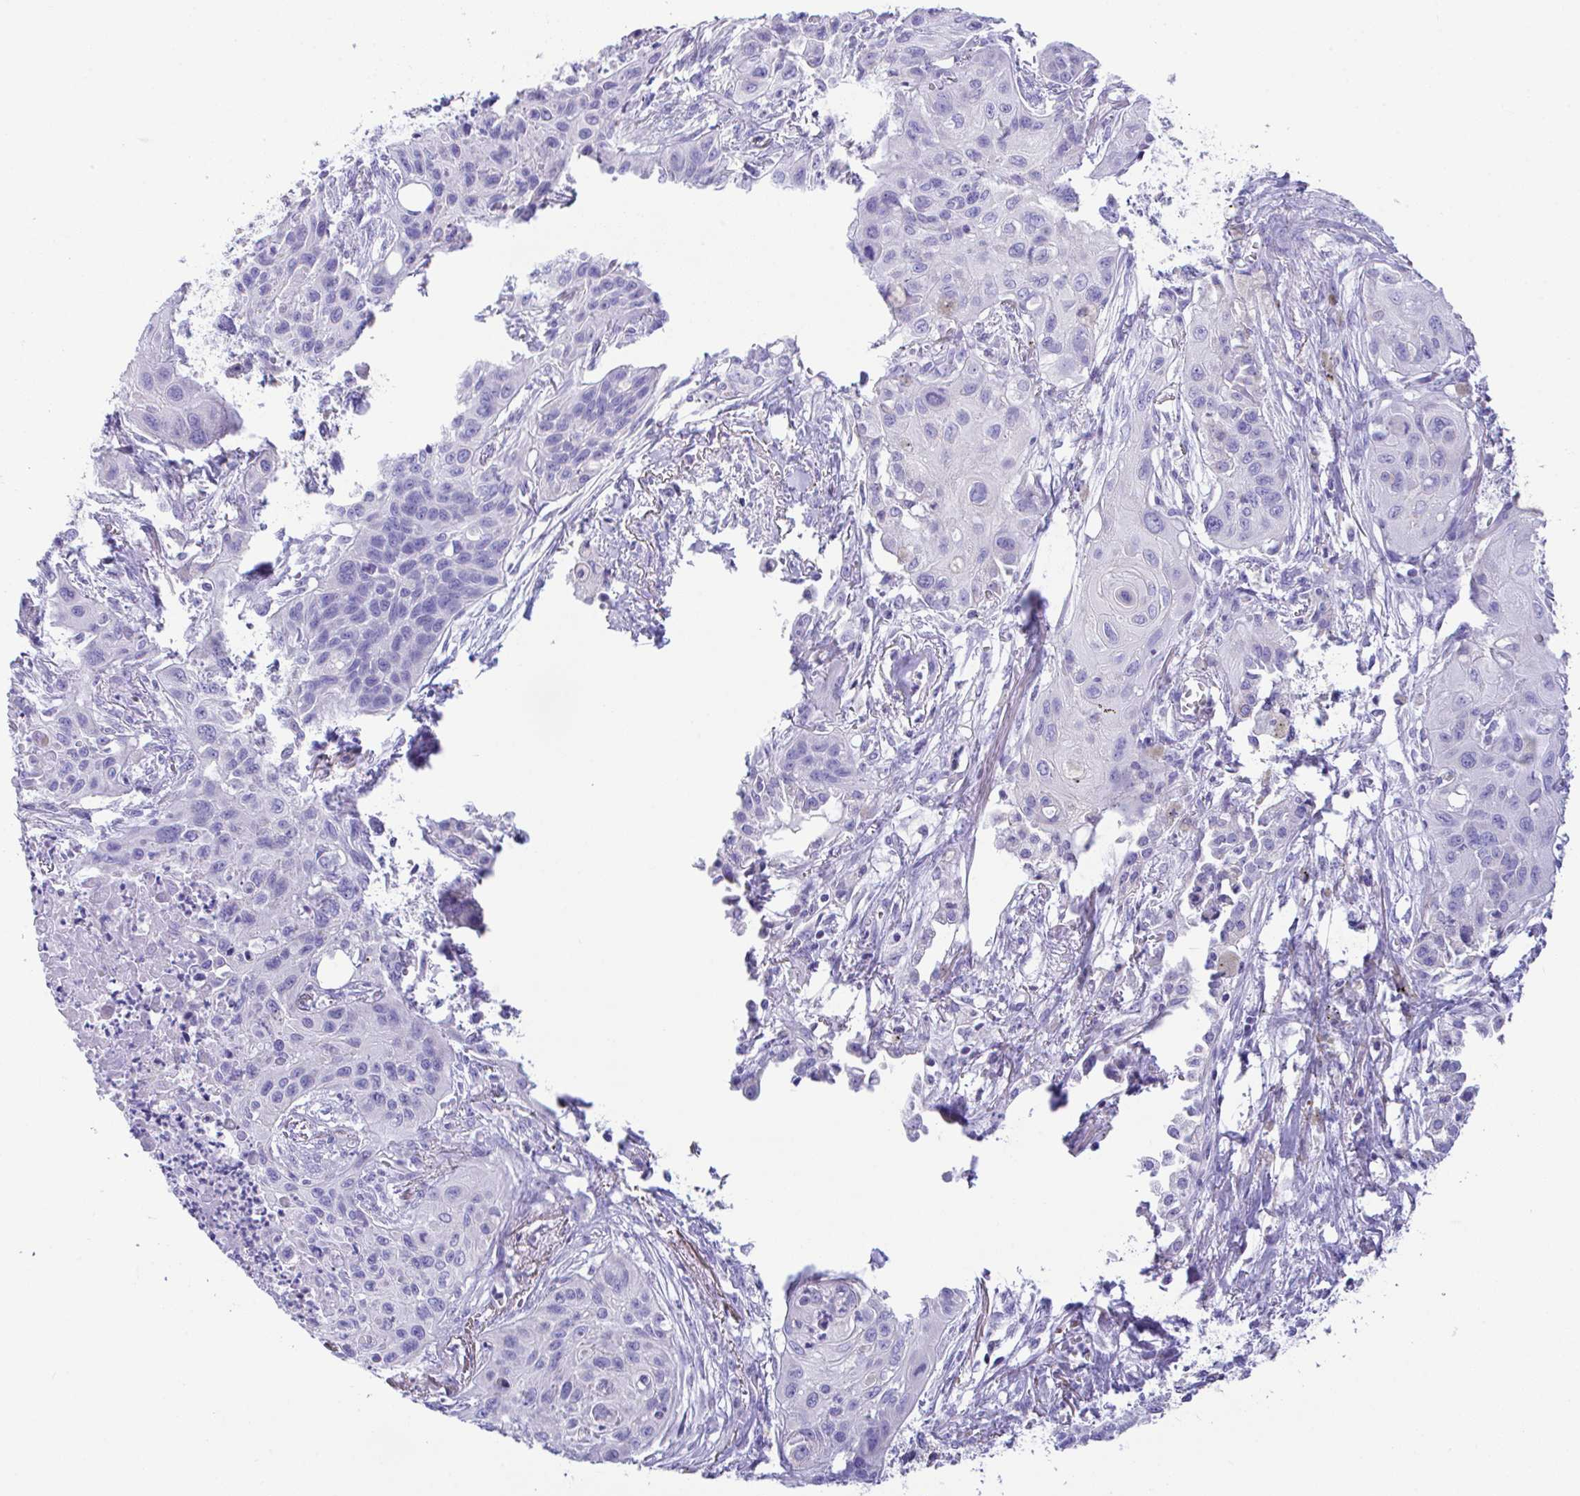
{"staining": {"intensity": "negative", "quantity": "none", "location": "none"}, "tissue": "lung cancer", "cell_type": "Tumor cells", "image_type": "cancer", "snomed": [{"axis": "morphology", "description": "Squamous cell carcinoma, NOS"}, {"axis": "topography", "description": "Lung"}], "caption": "Tumor cells are negative for brown protein staining in squamous cell carcinoma (lung).", "gene": "NLRP8", "patient": {"sex": "male", "age": 71}}